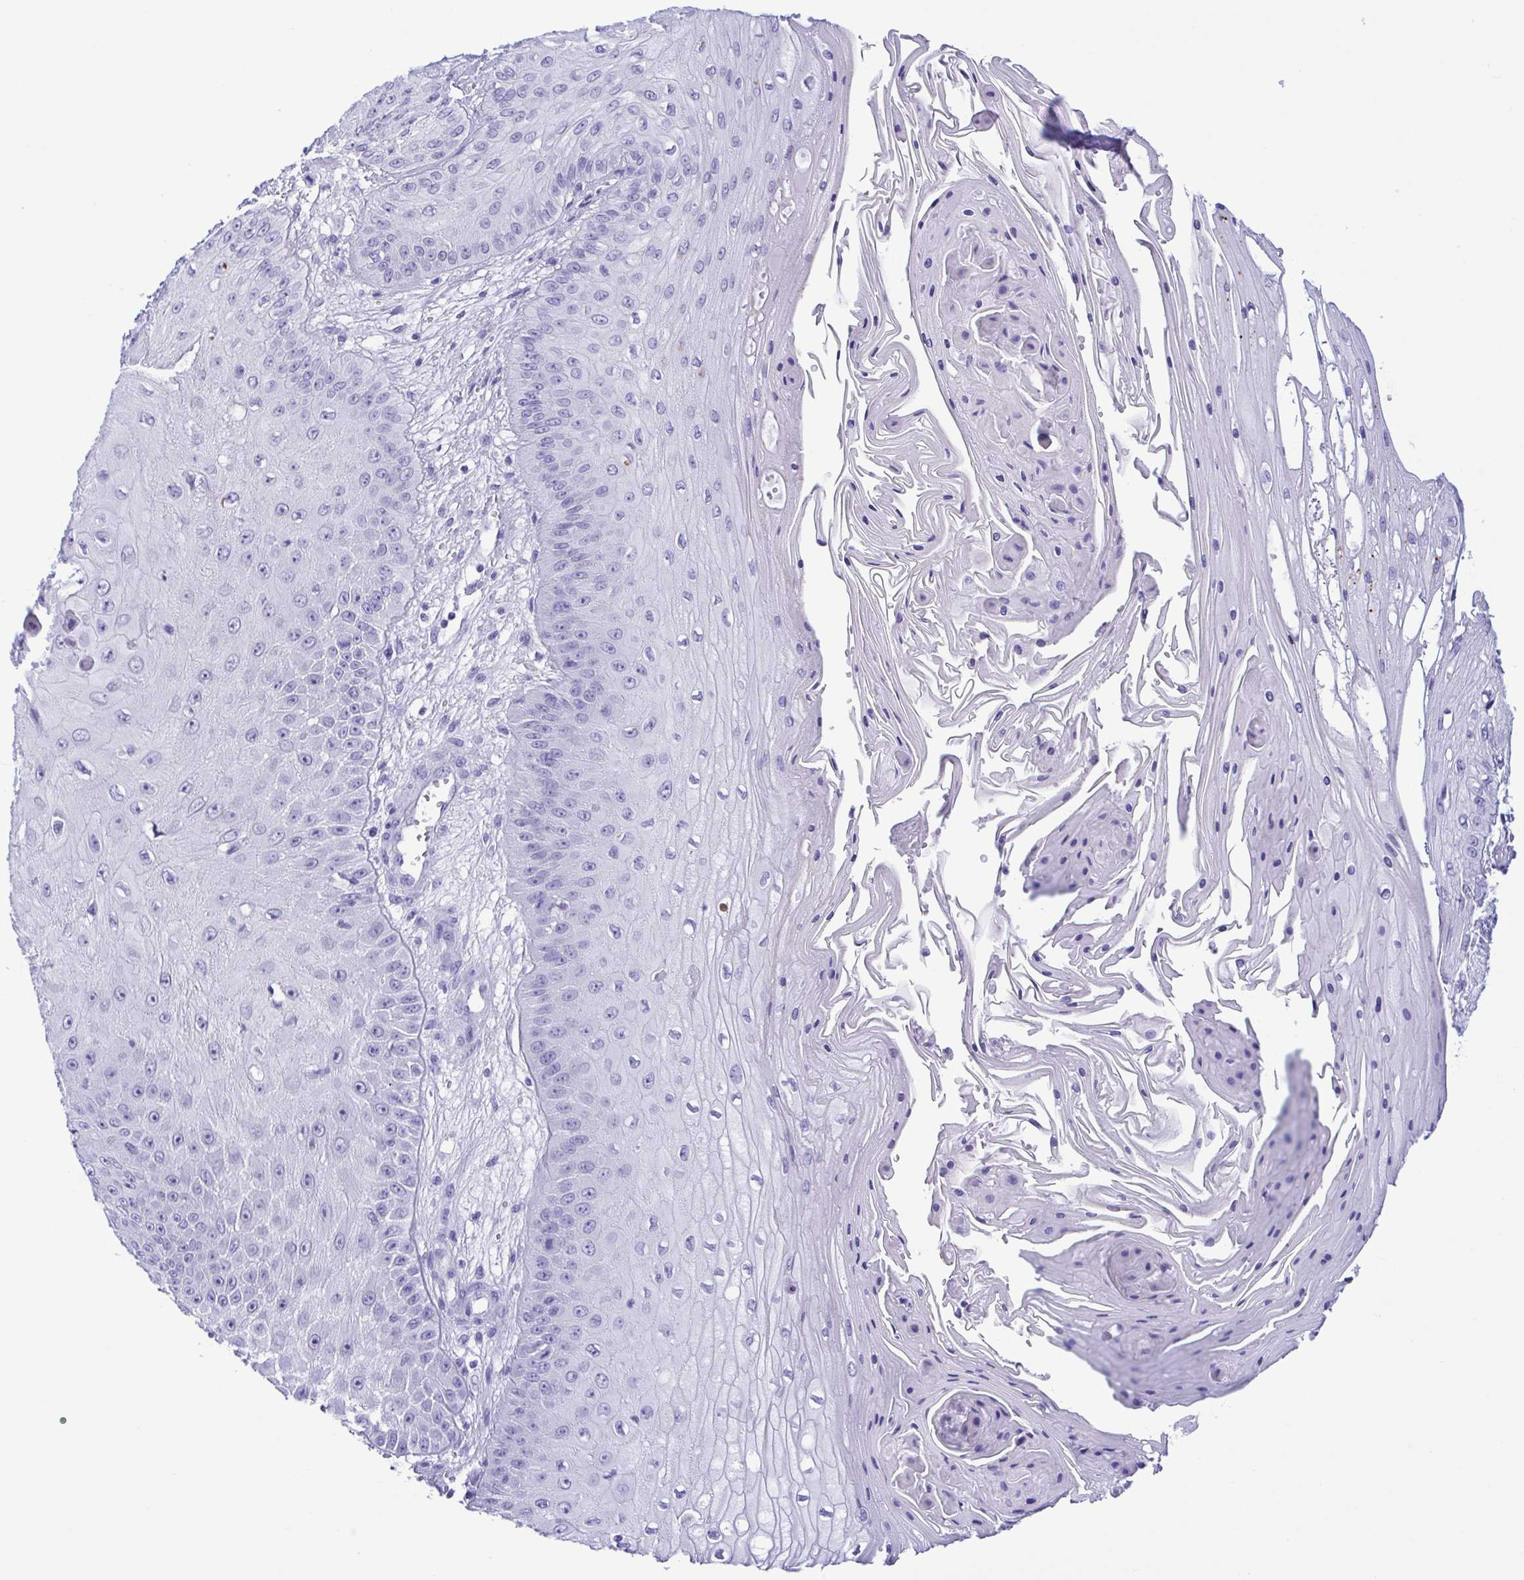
{"staining": {"intensity": "negative", "quantity": "none", "location": "none"}, "tissue": "skin cancer", "cell_type": "Tumor cells", "image_type": "cancer", "snomed": [{"axis": "morphology", "description": "Squamous cell carcinoma, NOS"}, {"axis": "topography", "description": "Skin"}], "caption": "Tumor cells are negative for protein expression in human skin cancer (squamous cell carcinoma). The staining is performed using DAB (3,3'-diaminobenzidine) brown chromogen with nuclei counter-stained in using hematoxylin.", "gene": "OVGP1", "patient": {"sex": "male", "age": 70}}